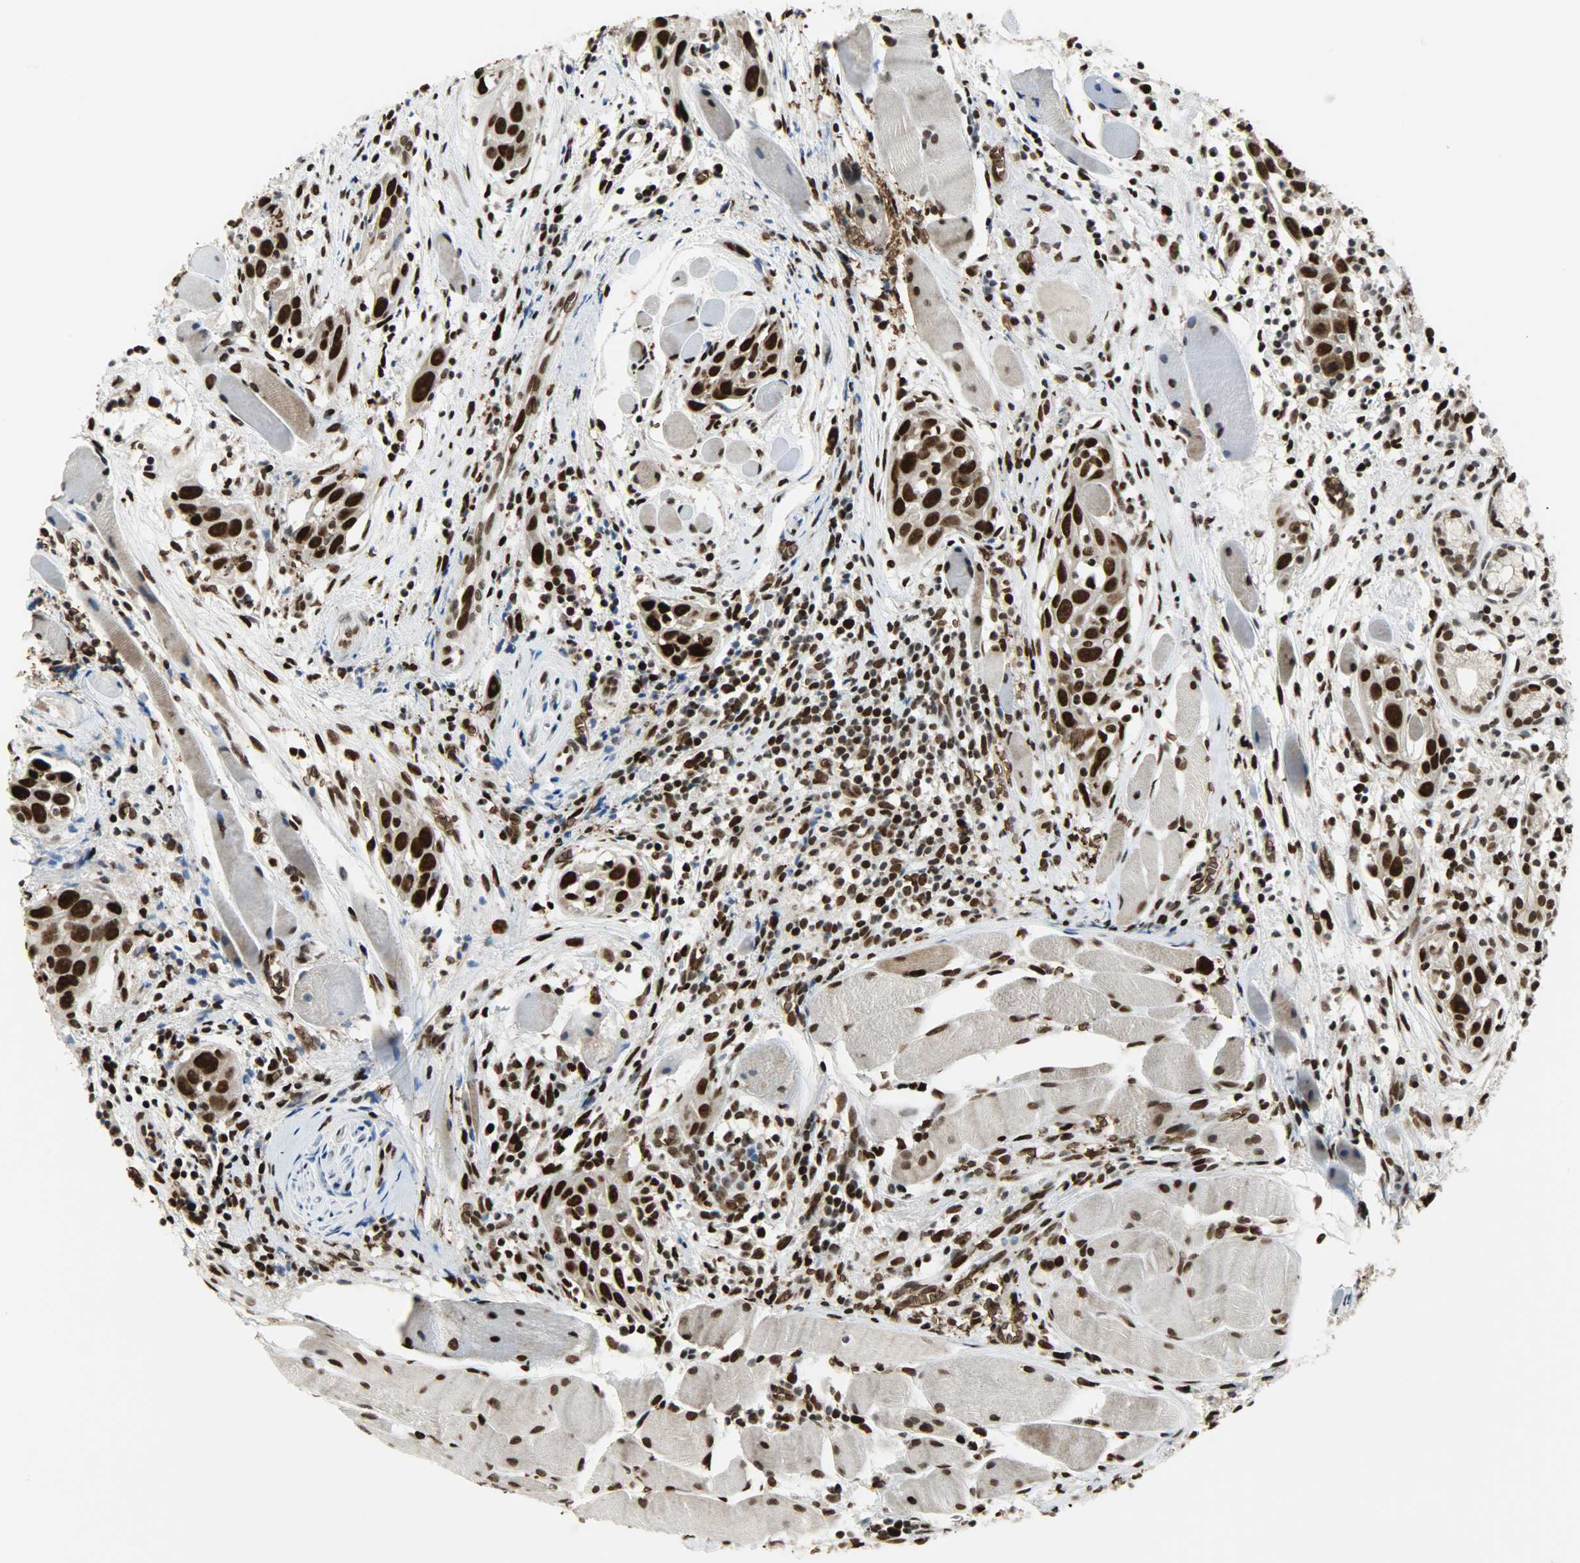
{"staining": {"intensity": "strong", "quantity": ">75%", "location": "cytoplasmic/membranous,nuclear"}, "tissue": "head and neck cancer", "cell_type": "Tumor cells", "image_type": "cancer", "snomed": [{"axis": "morphology", "description": "Squamous cell carcinoma, NOS"}, {"axis": "topography", "description": "Oral tissue"}, {"axis": "topography", "description": "Head-Neck"}], "caption": "Strong cytoplasmic/membranous and nuclear expression for a protein is present in approximately >75% of tumor cells of squamous cell carcinoma (head and neck) using immunohistochemistry.", "gene": "SNAI1", "patient": {"sex": "female", "age": 50}}